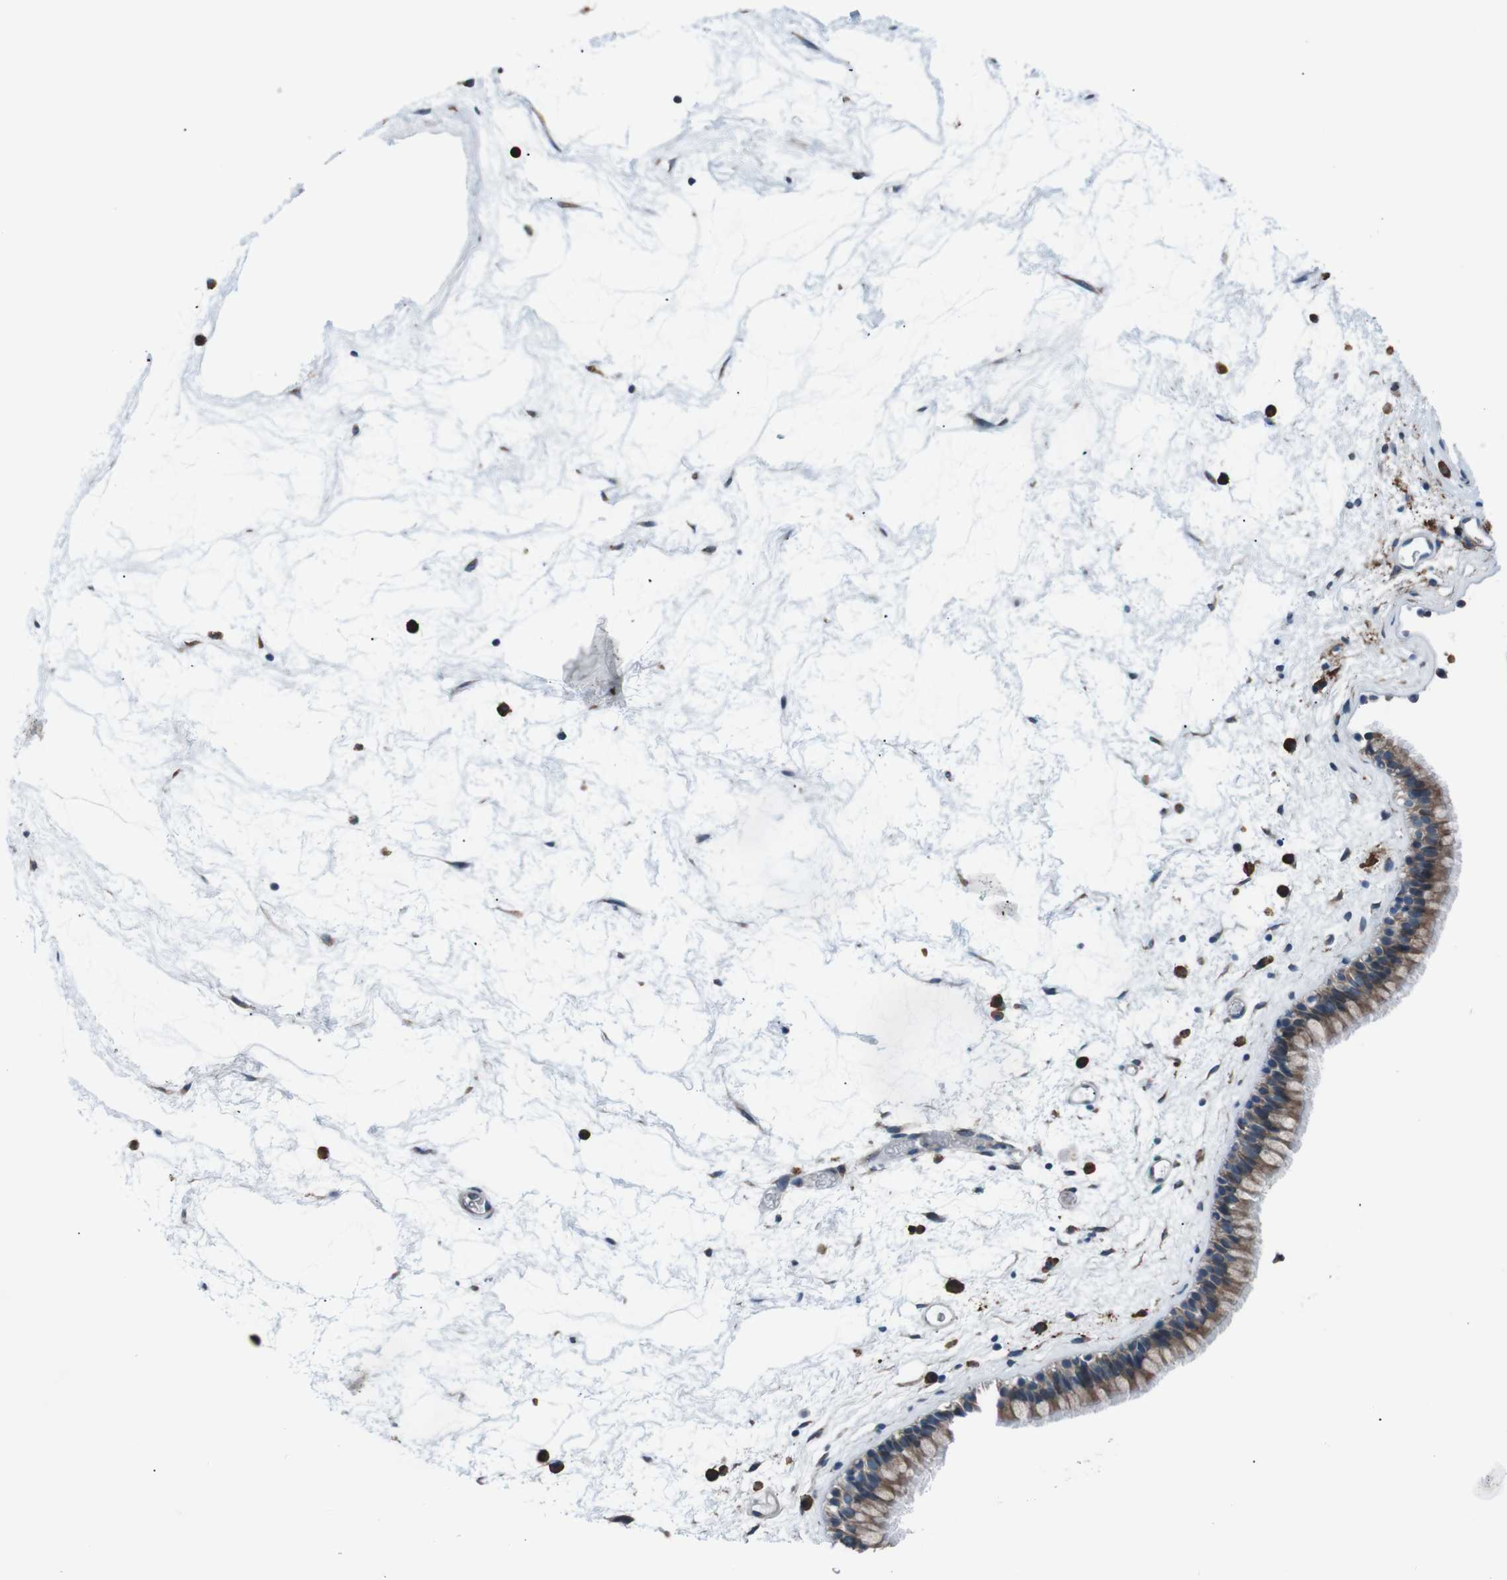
{"staining": {"intensity": "moderate", "quantity": ">75%", "location": "cytoplasmic/membranous"}, "tissue": "nasopharynx", "cell_type": "Respiratory epithelial cells", "image_type": "normal", "snomed": [{"axis": "morphology", "description": "Normal tissue, NOS"}, {"axis": "morphology", "description": "Inflammation, NOS"}, {"axis": "topography", "description": "Nasopharynx"}], "caption": "A high-resolution histopathology image shows immunohistochemistry staining of normal nasopharynx, which exhibits moderate cytoplasmic/membranous staining in approximately >75% of respiratory epithelial cells.", "gene": "SIGMAR1", "patient": {"sex": "male", "age": 48}}